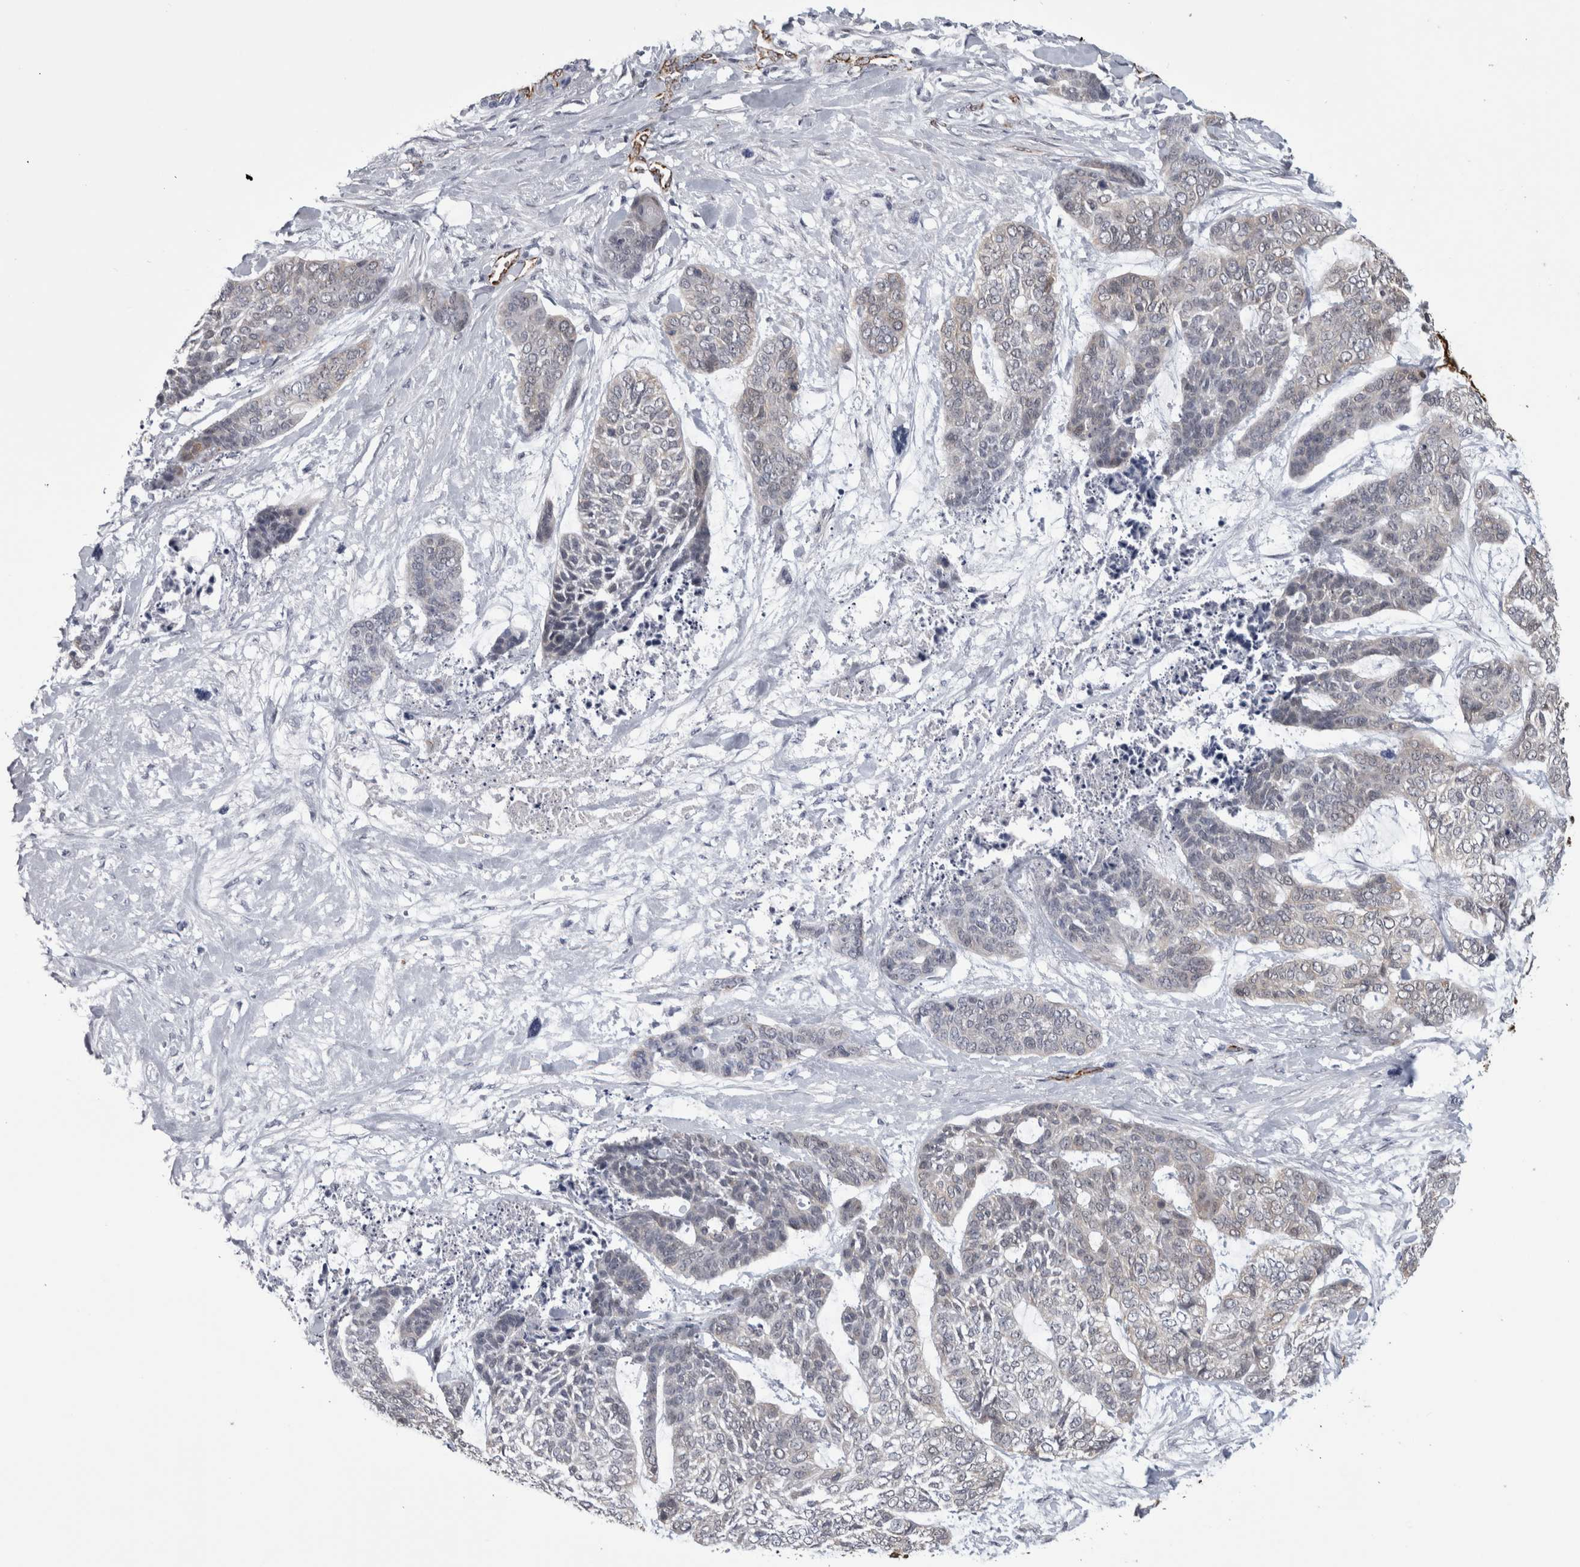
{"staining": {"intensity": "negative", "quantity": "none", "location": "none"}, "tissue": "skin cancer", "cell_type": "Tumor cells", "image_type": "cancer", "snomed": [{"axis": "morphology", "description": "Basal cell carcinoma"}, {"axis": "topography", "description": "Skin"}], "caption": "DAB (3,3'-diaminobenzidine) immunohistochemical staining of basal cell carcinoma (skin) exhibits no significant positivity in tumor cells.", "gene": "ACOT7", "patient": {"sex": "female", "age": 64}}